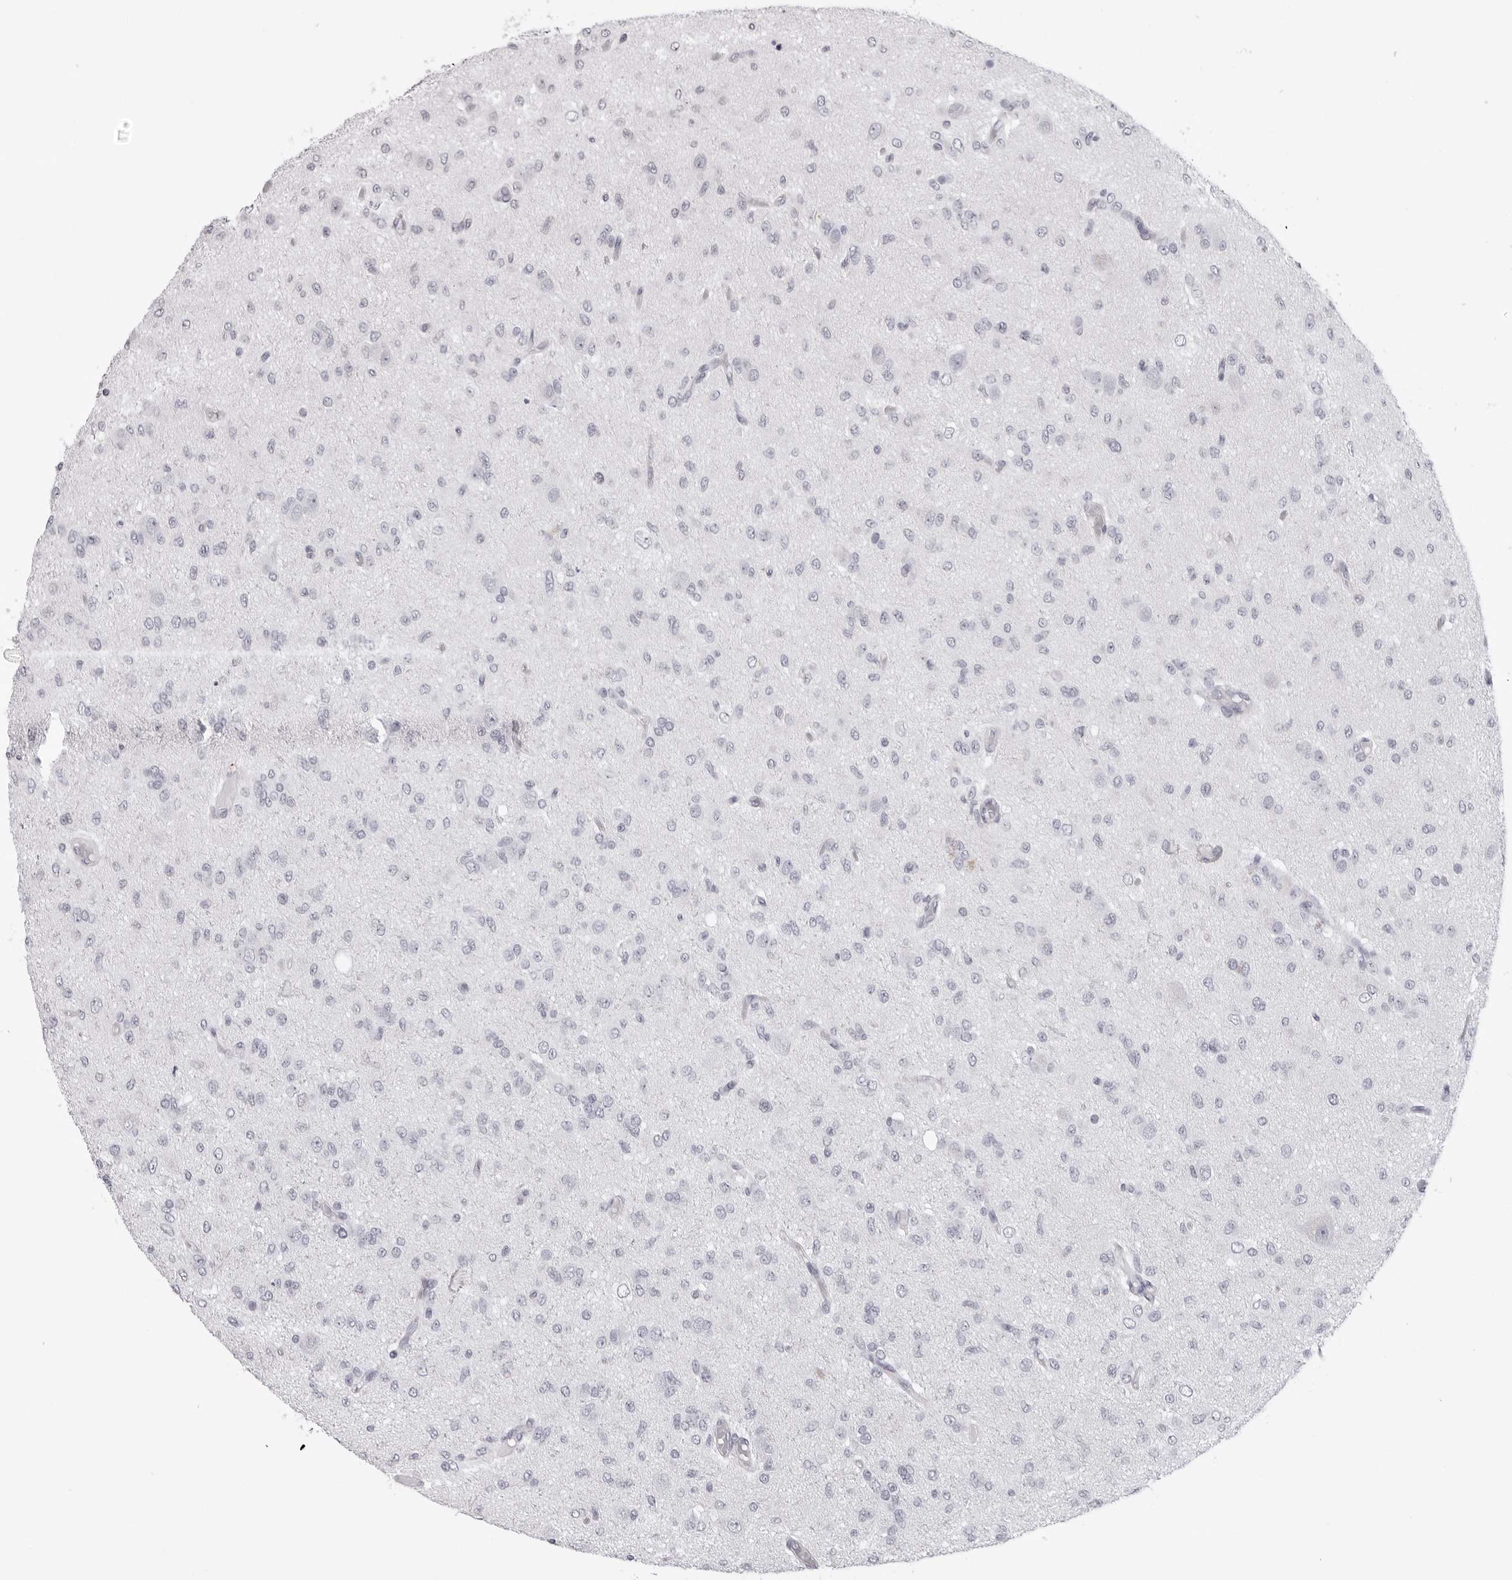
{"staining": {"intensity": "negative", "quantity": "none", "location": "none"}, "tissue": "glioma", "cell_type": "Tumor cells", "image_type": "cancer", "snomed": [{"axis": "morphology", "description": "Glioma, malignant, High grade"}, {"axis": "topography", "description": "Brain"}], "caption": "Histopathology image shows no significant protein staining in tumor cells of malignant glioma (high-grade).", "gene": "DNALI1", "patient": {"sex": "female", "age": 59}}